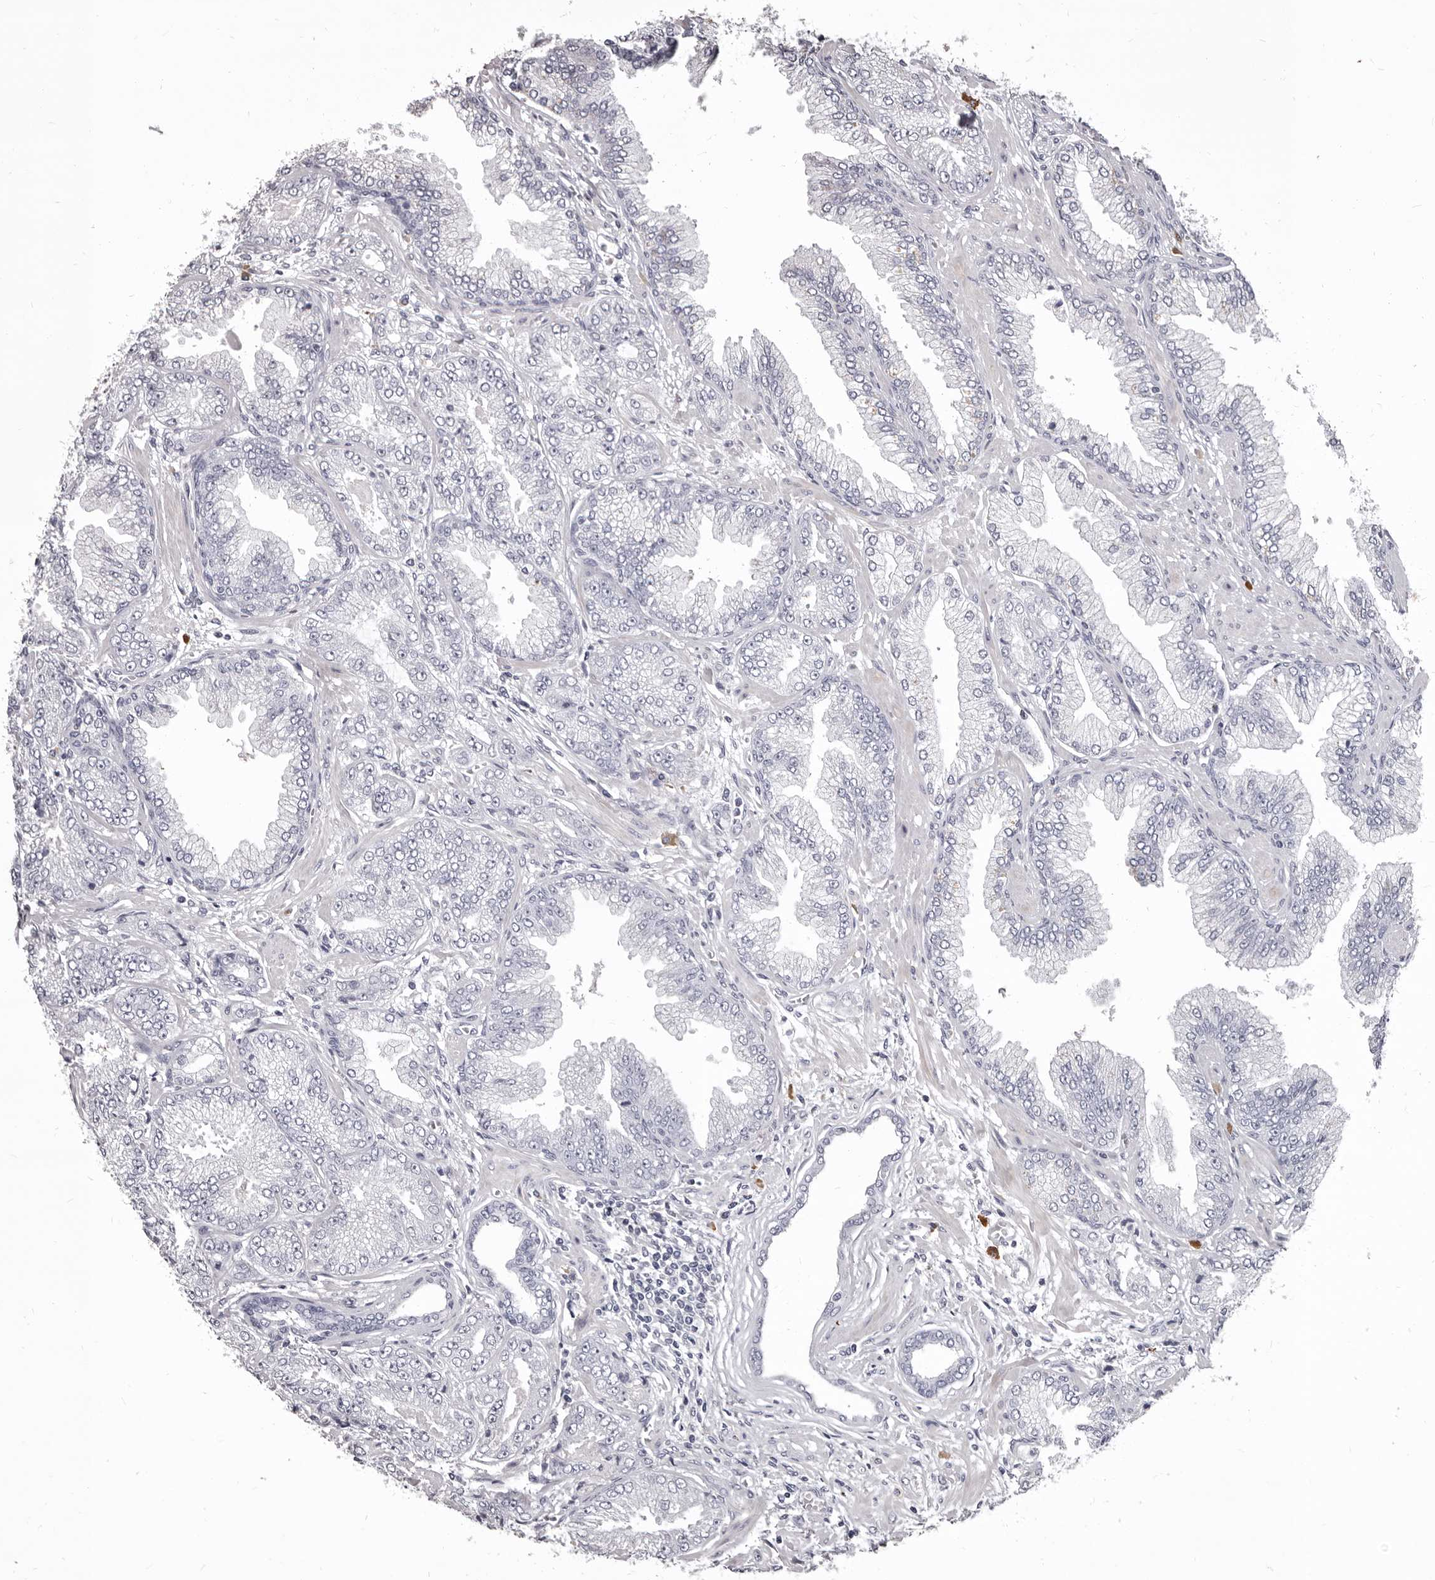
{"staining": {"intensity": "negative", "quantity": "none", "location": "none"}, "tissue": "prostate cancer", "cell_type": "Tumor cells", "image_type": "cancer", "snomed": [{"axis": "morphology", "description": "Adenocarcinoma, High grade"}, {"axis": "topography", "description": "Prostate"}], "caption": "Protein analysis of prostate cancer (high-grade adenocarcinoma) shows no significant positivity in tumor cells. (Stains: DAB (3,3'-diaminobenzidine) immunohistochemistry (IHC) with hematoxylin counter stain, Microscopy: brightfield microscopy at high magnification).", "gene": "GZMH", "patient": {"sex": "male", "age": 71}}